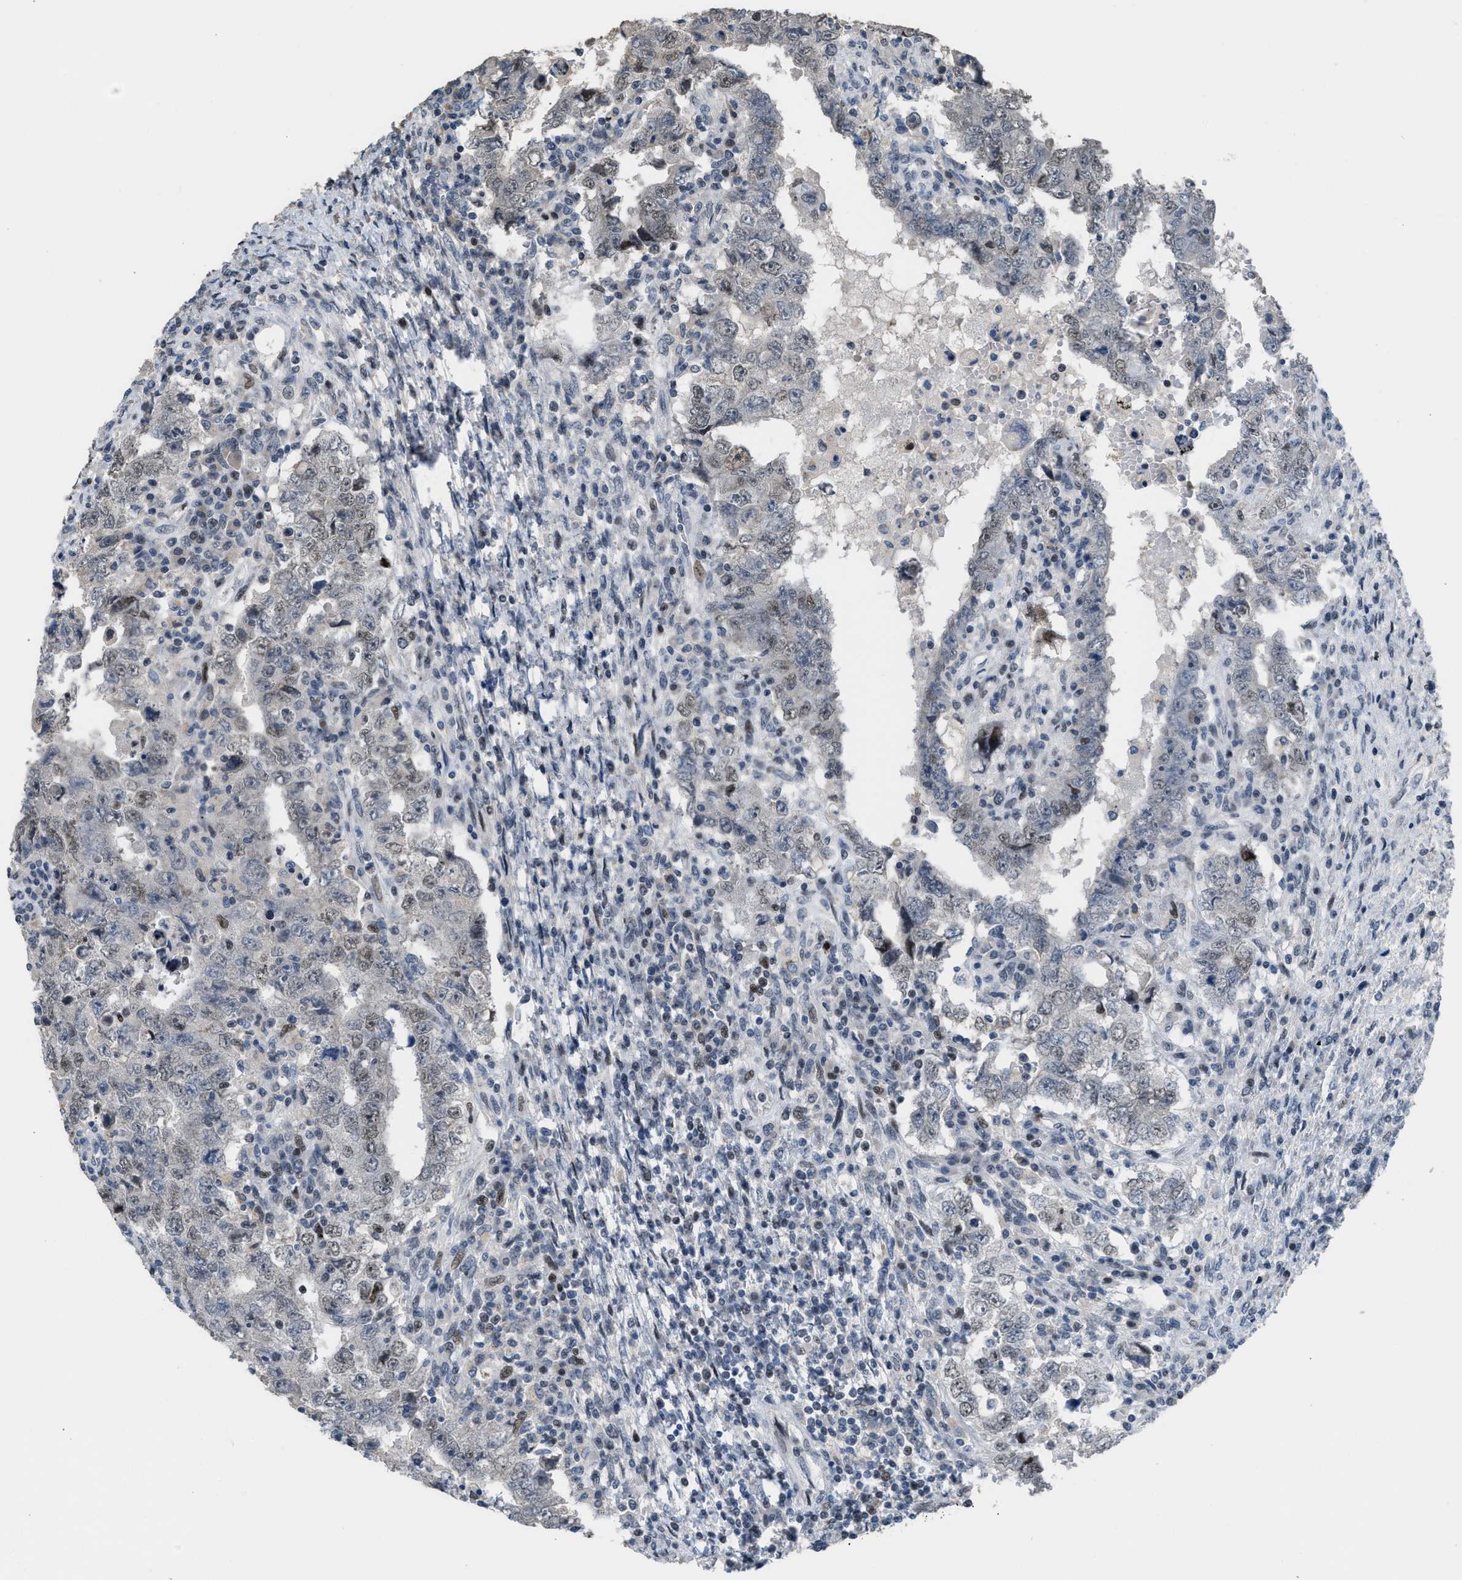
{"staining": {"intensity": "weak", "quantity": "<25%", "location": "nuclear"}, "tissue": "testis cancer", "cell_type": "Tumor cells", "image_type": "cancer", "snomed": [{"axis": "morphology", "description": "Carcinoma, Embryonal, NOS"}, {"axis": "topography", "description": "Testis"}], "caption": "IHC of embryonal carcinoma (testis) reveals no positivity in tumor cells.", "gene": "SETDB1", "patient": {"sex": "male", "age": 26}}